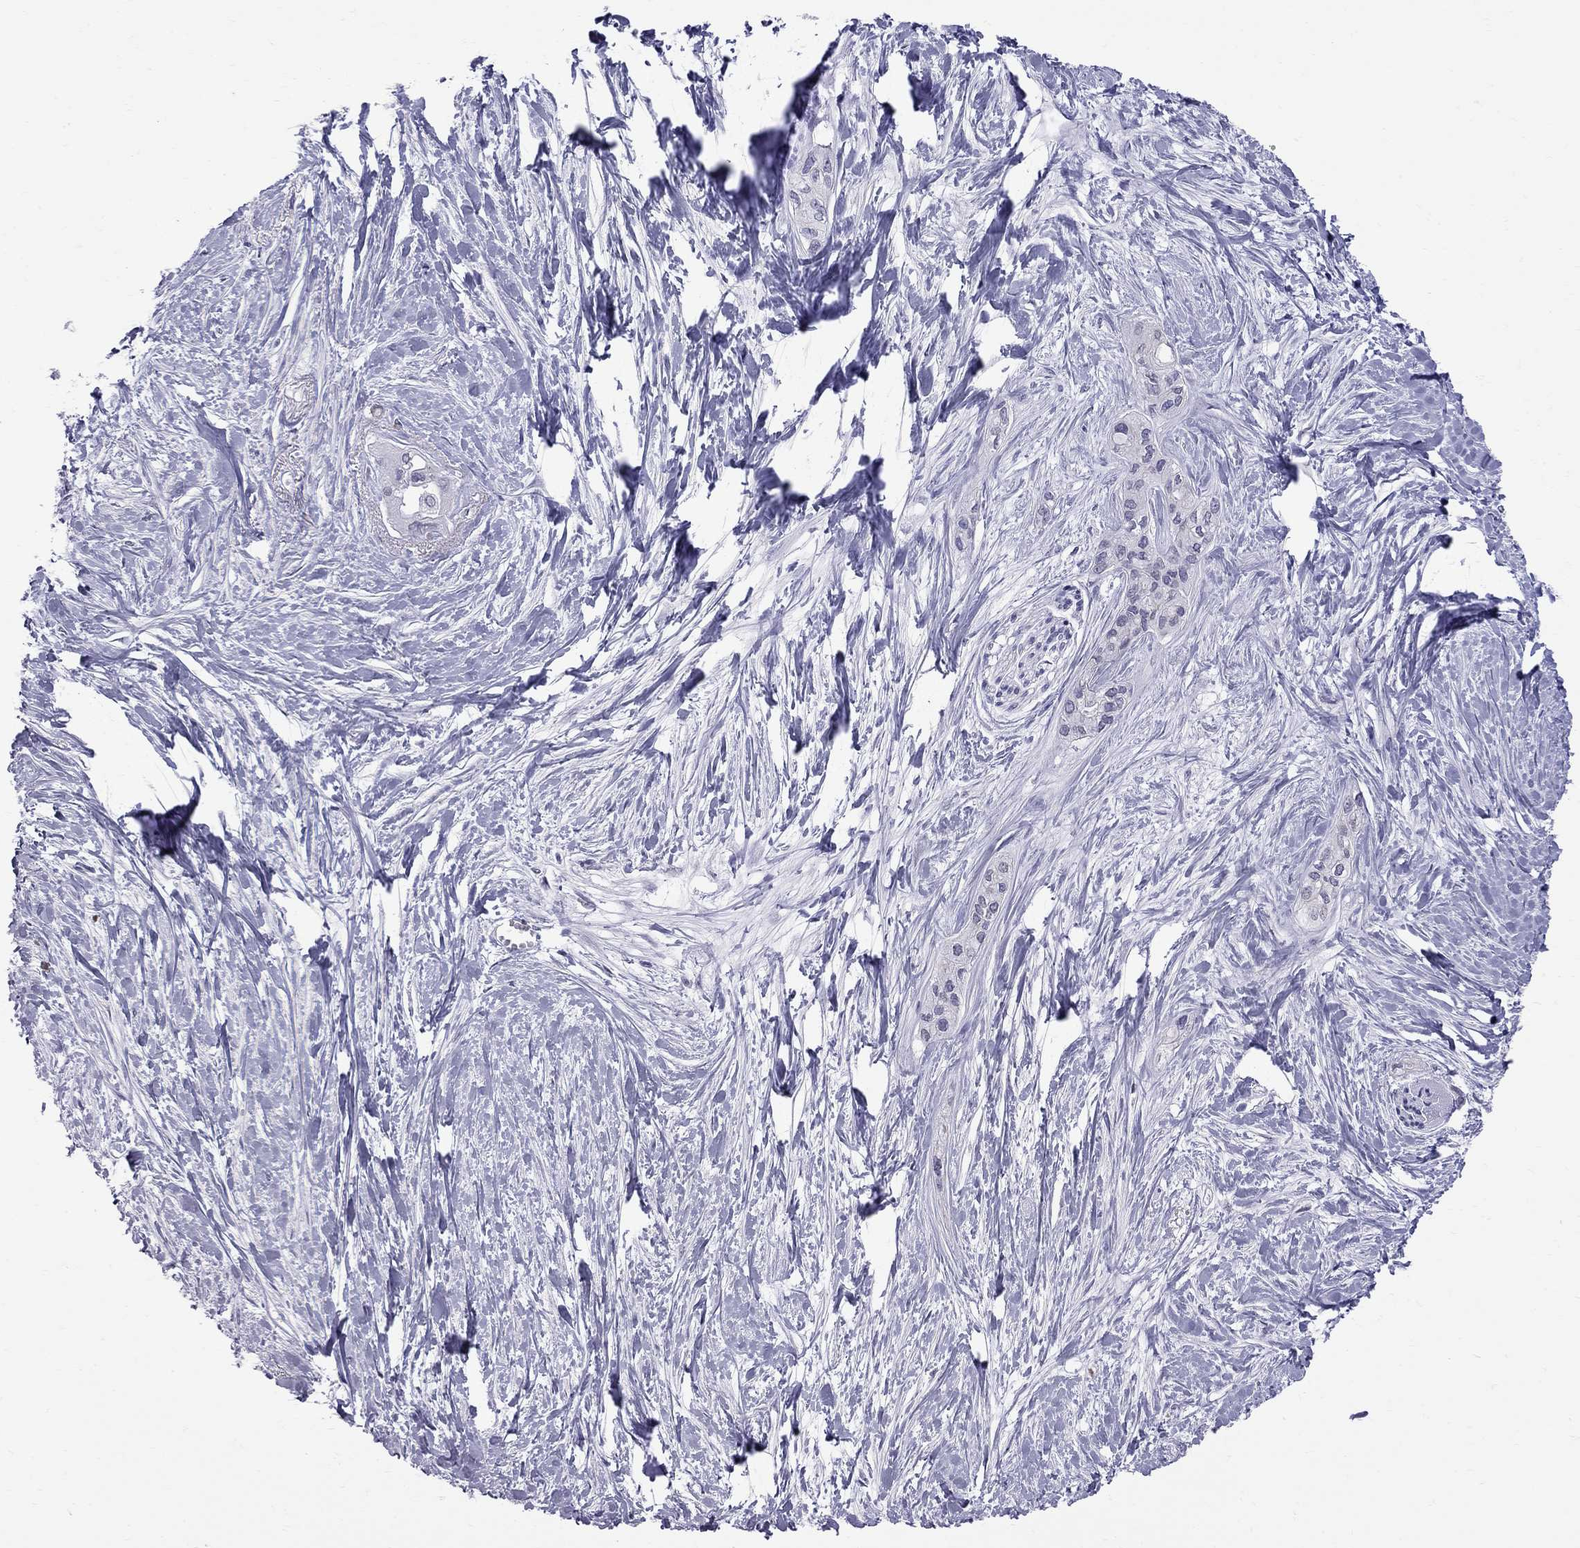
{"staining": {"intensity": "negative", "quantity": "none", "location": "none"}, "tissue": "pancreatic cancer", "cell_type": "Tumor cells", "image_type": "cancer", "snomed": [{"axis": "morphology", "description": "Adenocarcinoma, NOS"}, {"axis": "topography", "description": "Pancreas"}], "caption": "High magnification brightfield microscopy of pancreatic adenocarcinoma stained with DAB (3,3'-diaminobenzidine) (brown) and counterstained with hematoxylin (blue): tumor cells show no significant expression.", "gene": "MUC15", "patient": {"sex": "female", "age": 50}}